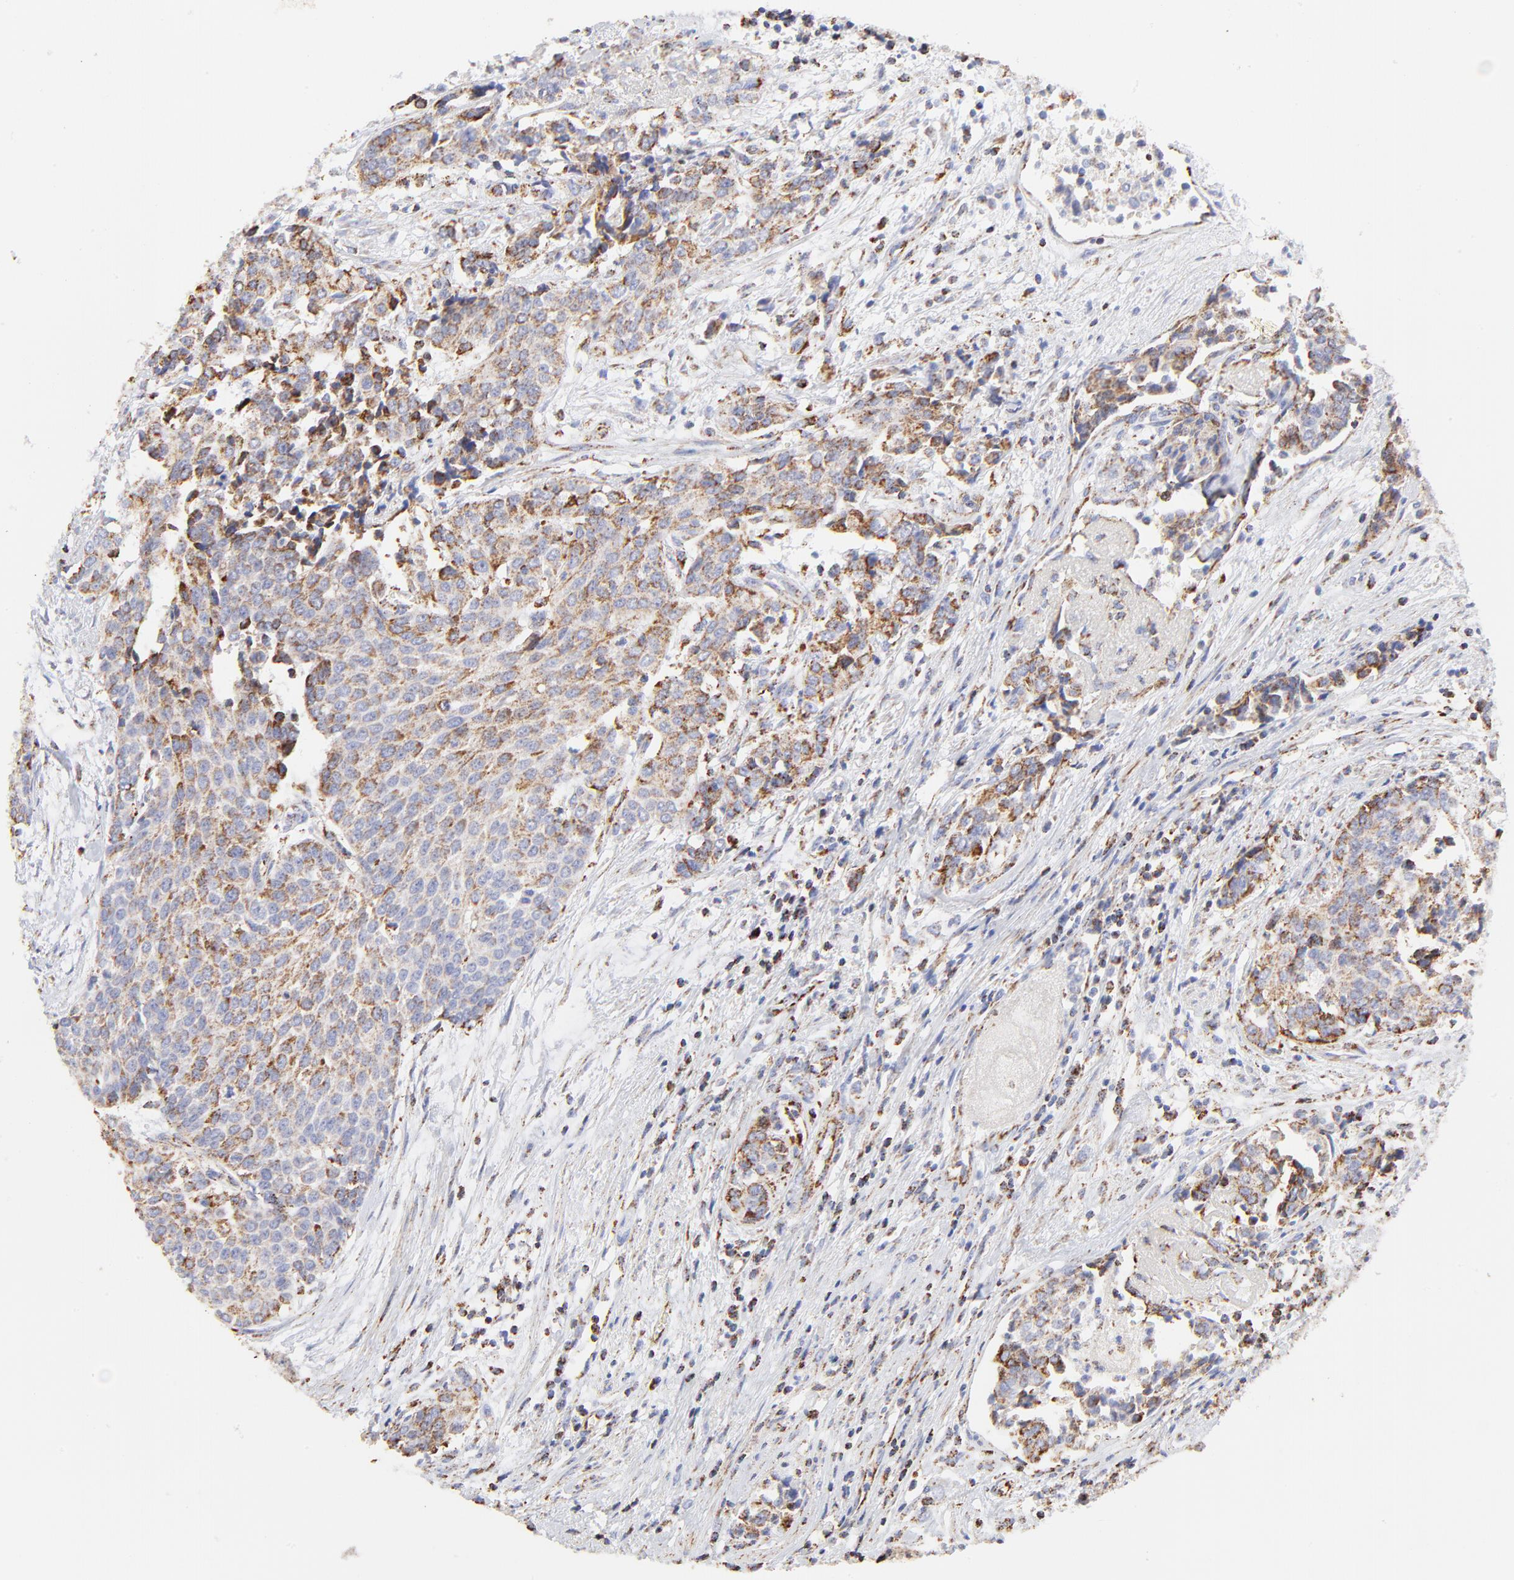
{"staining": {"intensity": "moderate", "quantity": ">75%", "location": "cytoplasmic/membranous"}, "tissue": "urothelial cancer", "cell_type": "Tumor cells", "image_type": "cancer", "snomed": [{"axis": "morphology", "description": "Urothelial carcinoma, Low grade"}, {"axis": "topography", "description": "Urinary bladder"}], "caption": "Immunohistochemical staining of human urothelial cancer shows medium levels of moderate cytoplasmic/membranous staining in about >75% of tumor cells.", "gene": "COX4I1", "patient": {"sex": "female", "age": 73}}